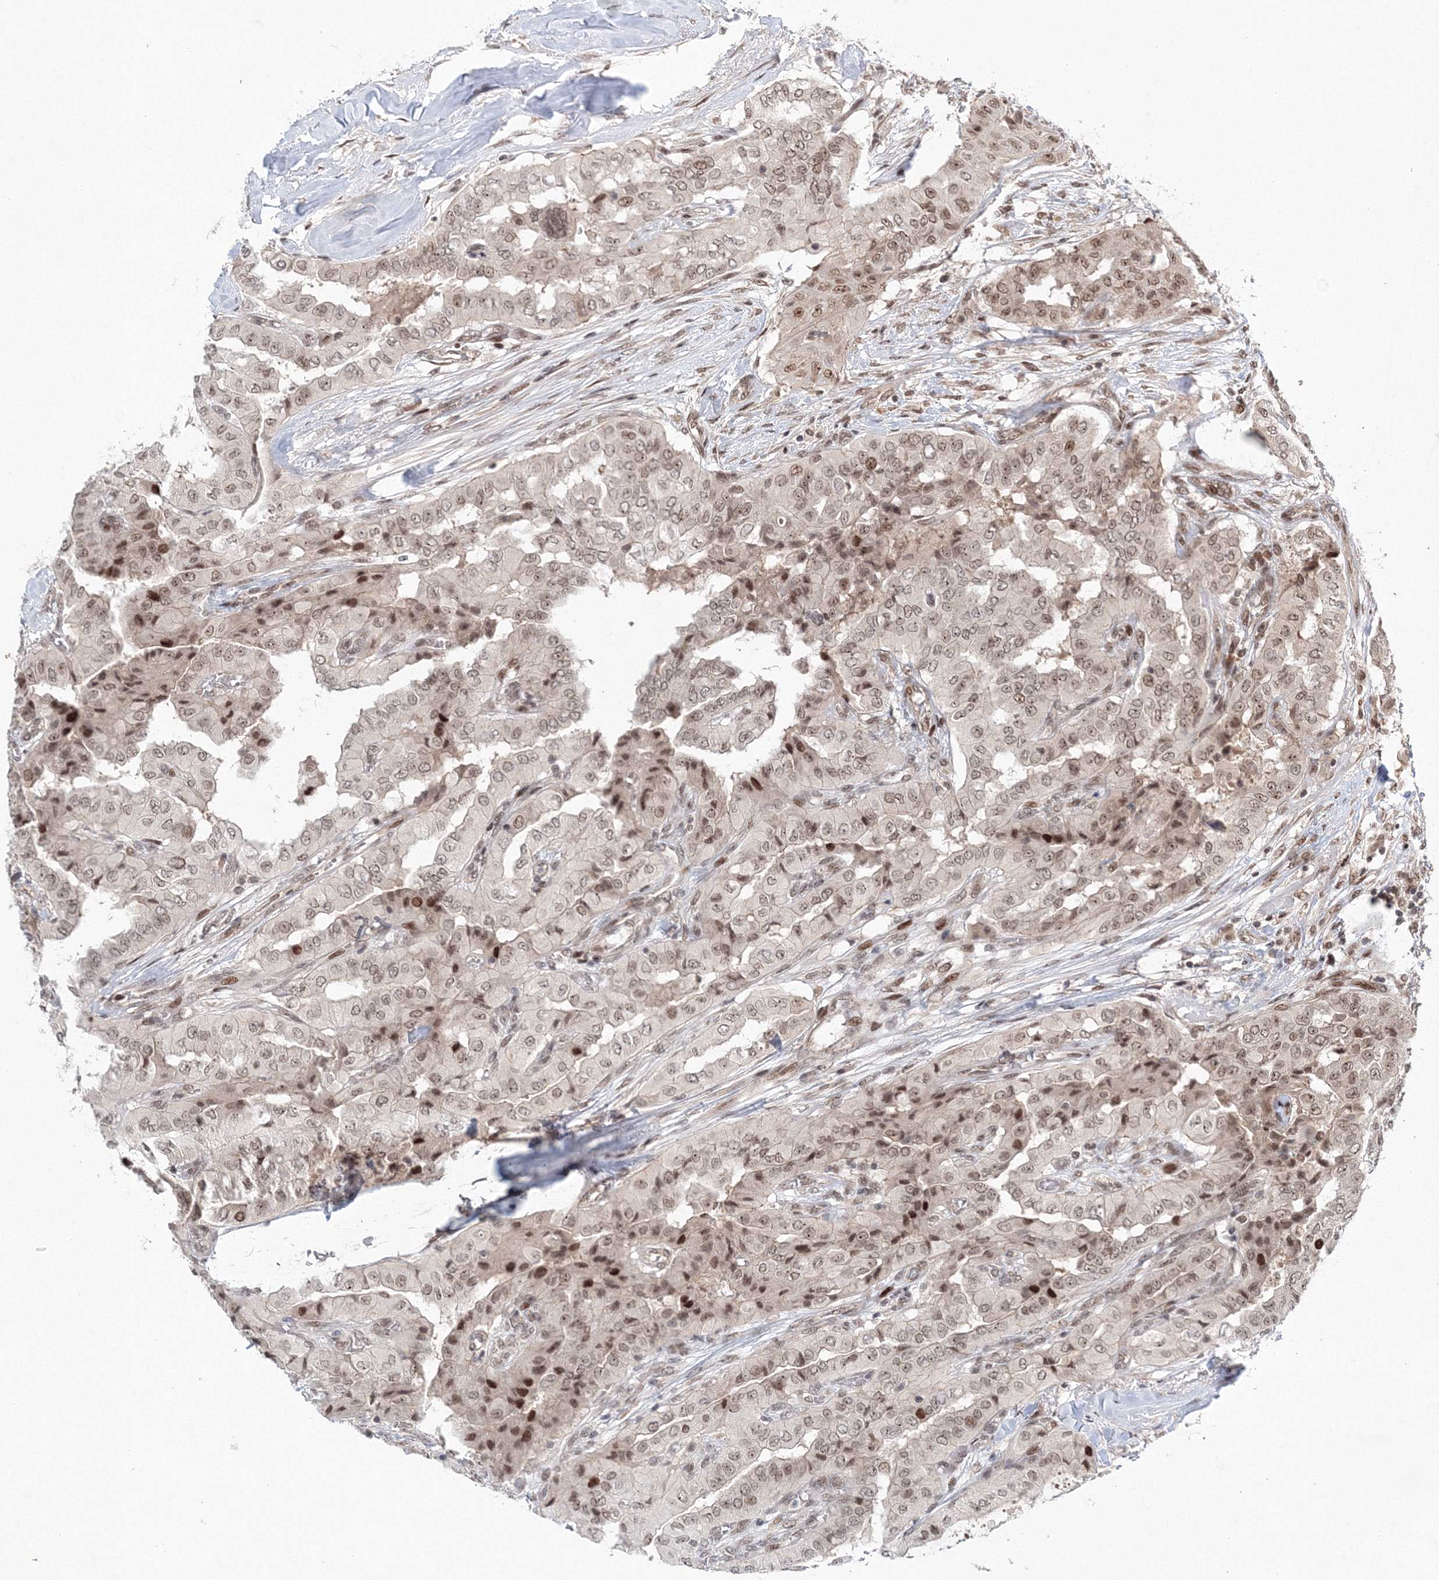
{"staining": {"intensity": "moderate", "quantity": "<25%", "location": "nuclear"}, "tissue": "thyroid cancer", "cell_type": "Tumor cells", "image_type": "cancer", "snomed": [{"axis": "morphology", "description": "Papillary adenocarcinoma, NOS"}, {"axis": "topography", "description": "Thyroid gland"}], "caption": "Immunohistochemistry (IHC) micrograph of human thyroid cancer stained for a protein (brown), which shows low levels of moderate nuclear positivity in about <25% of tumor cells.", "gene": "NOA1", "patient": {"sex": "female", "age": 59}}